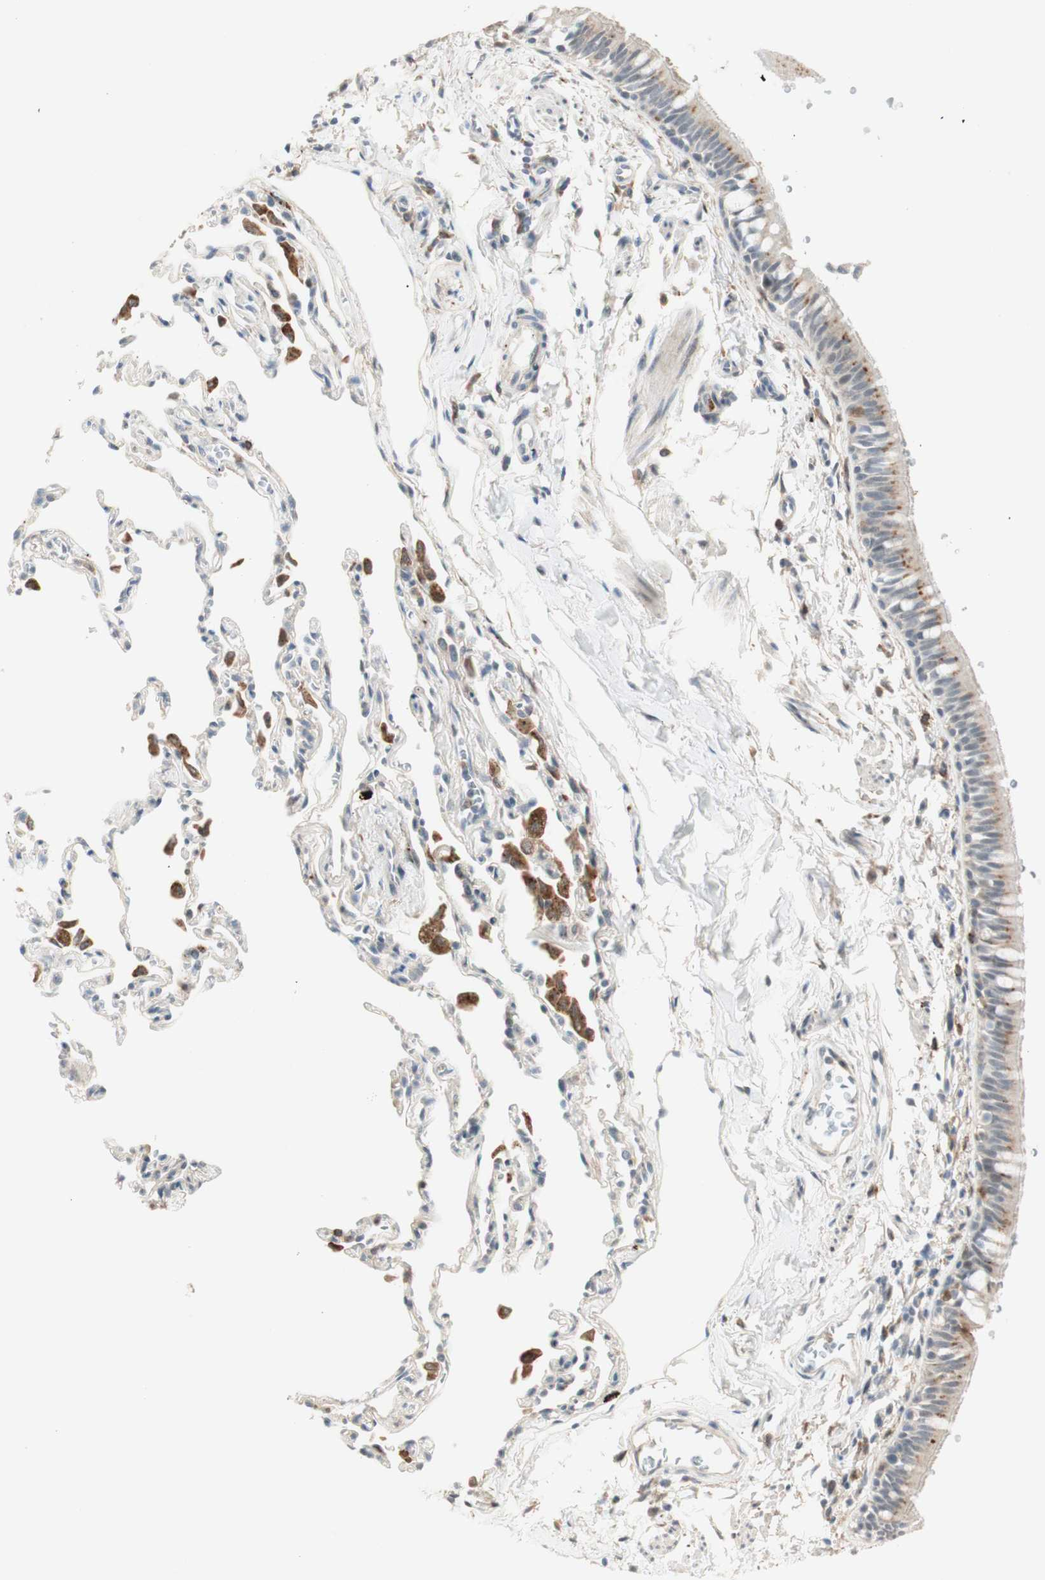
{"staining": {"intensity": "moderate", "quantity": "25%-75%", "location": "cytoplasmic/membranous"}, "tissue": "bronchus", "cell_type": "Respiratory epithelial cells", "image_type": "normal", "snomed": [{"axis": "morphology", "description": "Normal tissue, NOS"}, {"axis": "topography", "description": "Bronchus"}, {"axis": "topography", "description": "Lung"}], "caption": "Moderate cytoplasmic/membranous positivity is seen in about 25%-75% of respiratory epithelial cells in benign bronchus. The staining was performed using DAB, with brown indicating positive protein expression. Nuclei are stained blue with hematoxylin.", "gene": "GAPT", "patient": {"sex": "male", "age": 64}}